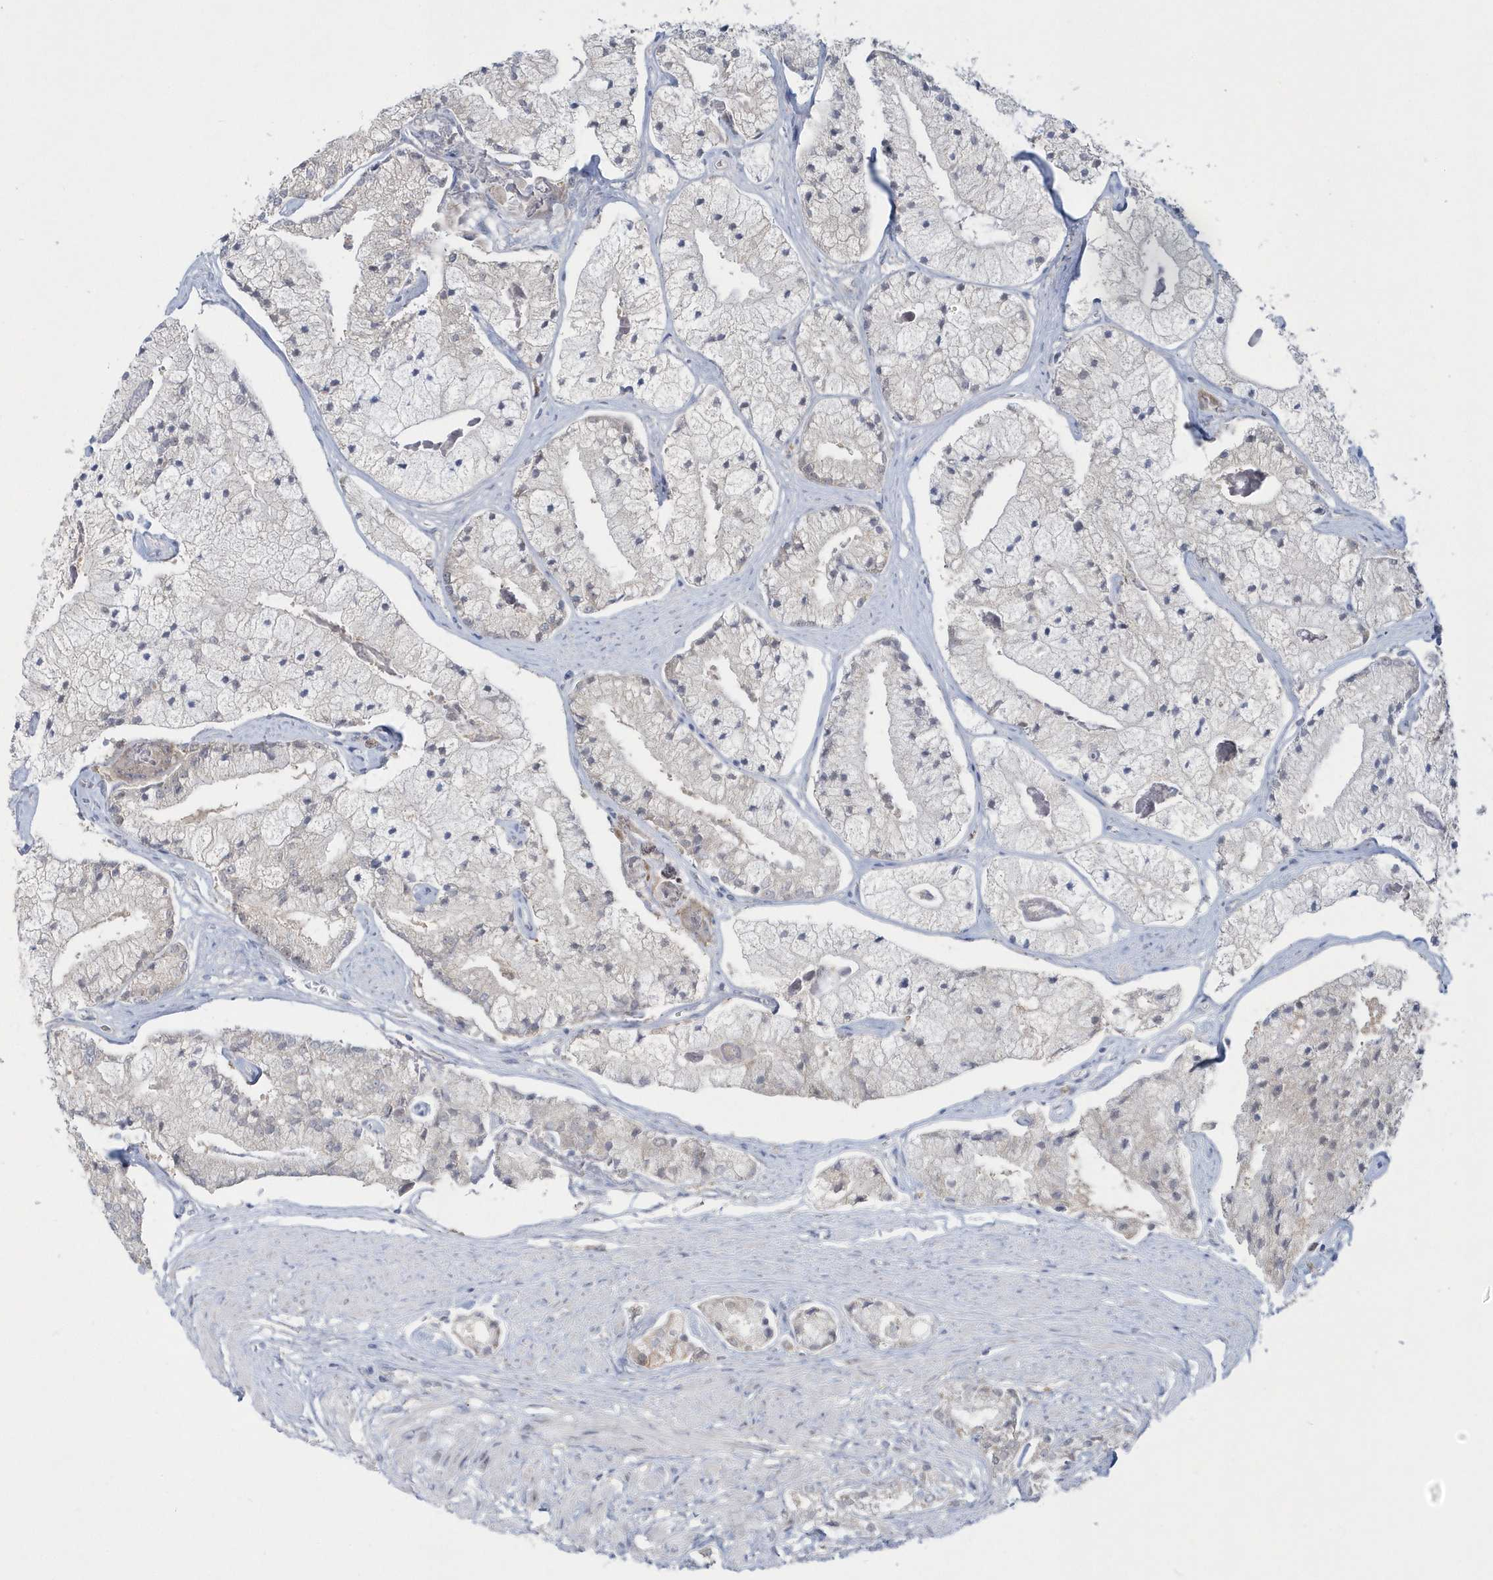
{"staining": {"intensity": "negative", "quantity": "none", "location": "none"}, "tissue": "prostate cancer", "cell_type": "Tumor cells", "image_type": "cancer", "snomed": [{"axis": "morphology", "description": "Adenocarcinoma, High grade"}, {"axis": "topography", "description": "Prostate"}], "caption": "This is an immunohistochemistry image of human adenocarcinoma (high-grade) (prostate). There is no expression in tumor cells.", "gene": "PCBD1", "patient": {"sex": "male", "age": 50}}